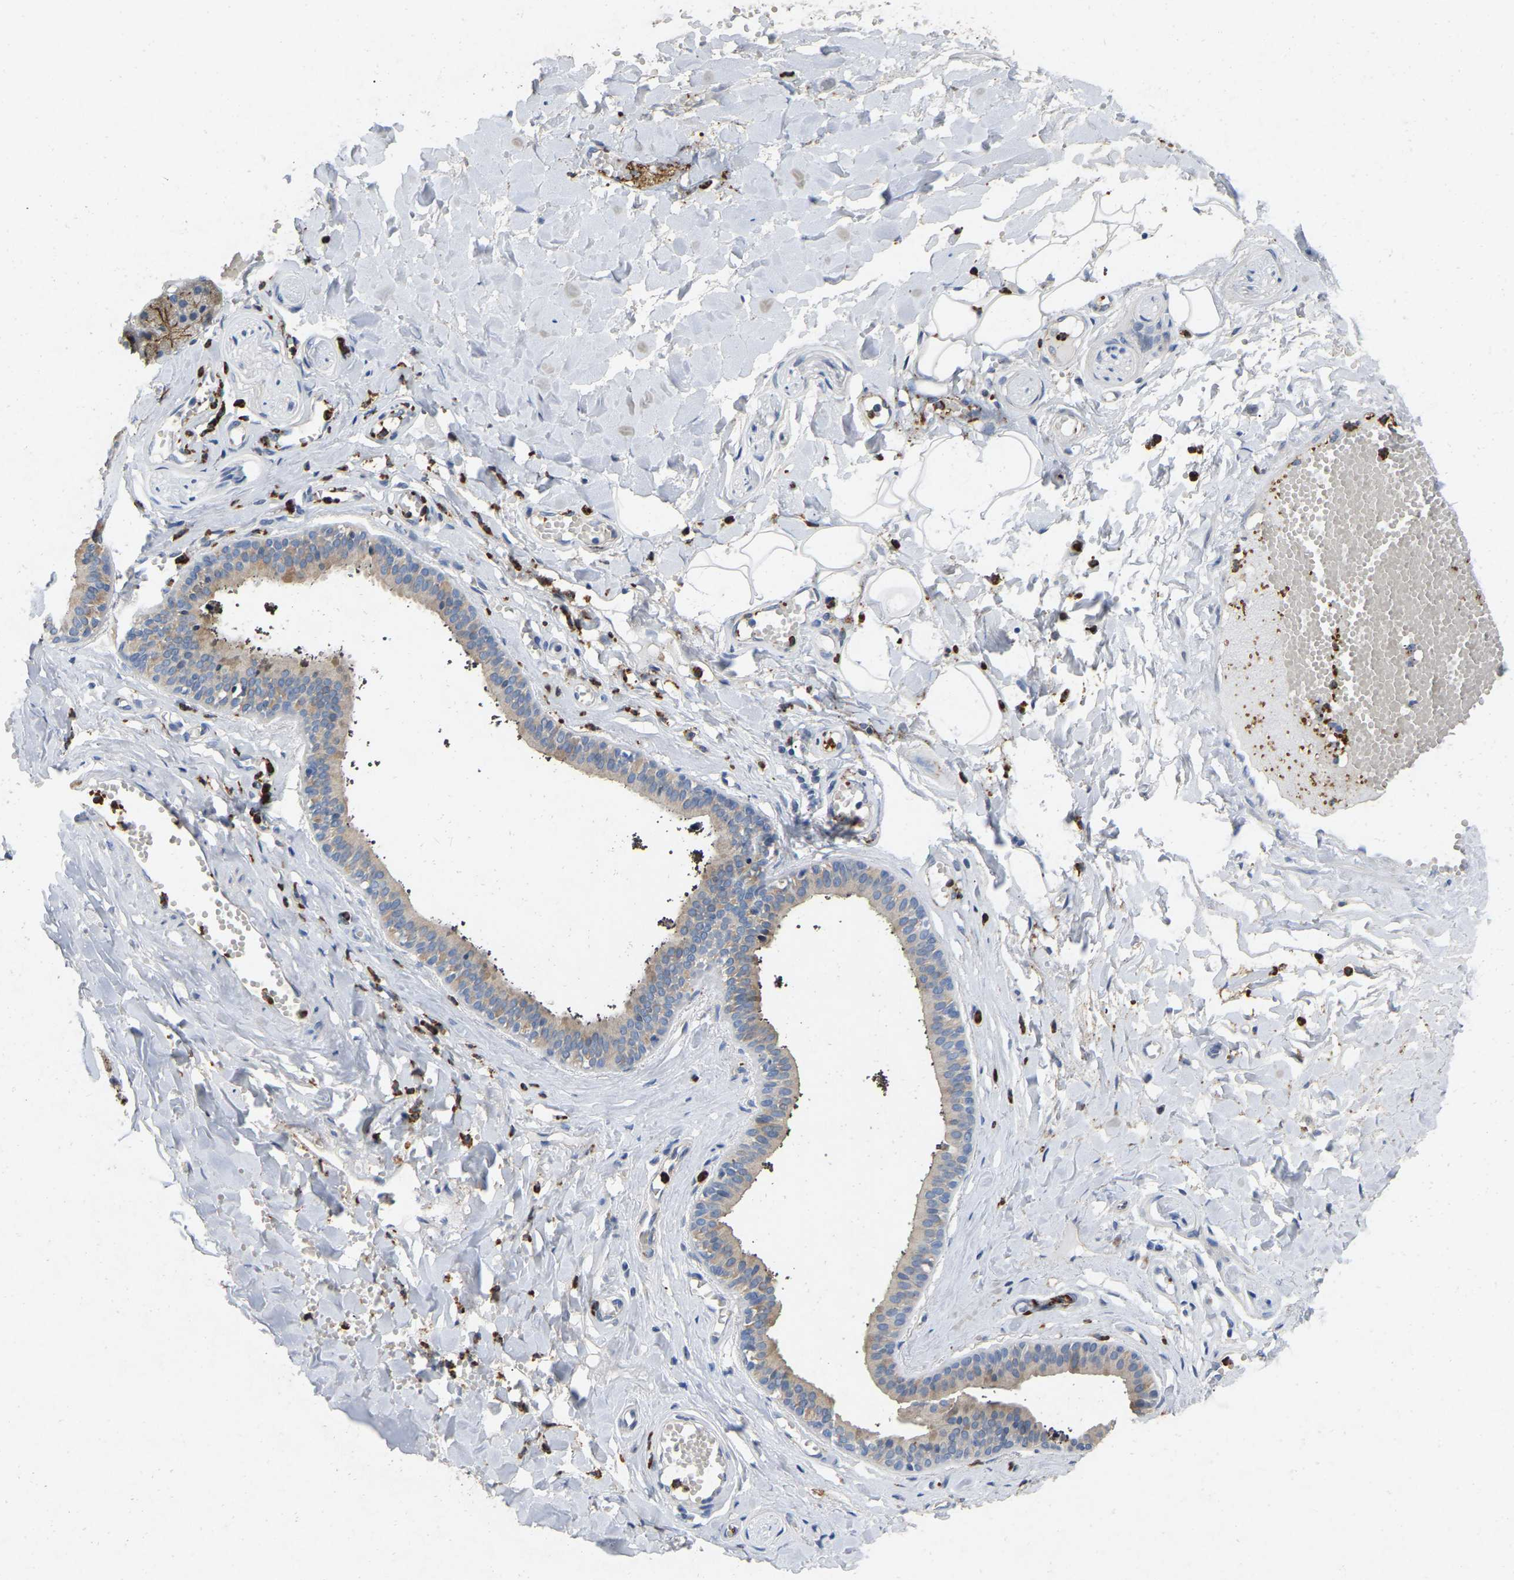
{"staining": {"intensity": "moderate", "quantity": "25%-75%", "location": "cytoplasmic/membranous"}, "tissue": "salivary gland", "cell_type": "Glandular cells", "image_type": "normal", "snomed": [{"axis": "morphology", "description": "Normal tissue, NOS"}, {"axis": "topography", "description": "Salivary gland"}], "caption": "Immunohistochemistry (IHC) image of unremarkable salivary gland stained for a protein (brown), which reveals medium levels of moderate cytoplasmic/membranous expression in approximately 25%-75% of glandular cells.", "gene": "RHEB", "patient": {"sex": "male", "age": 62}}